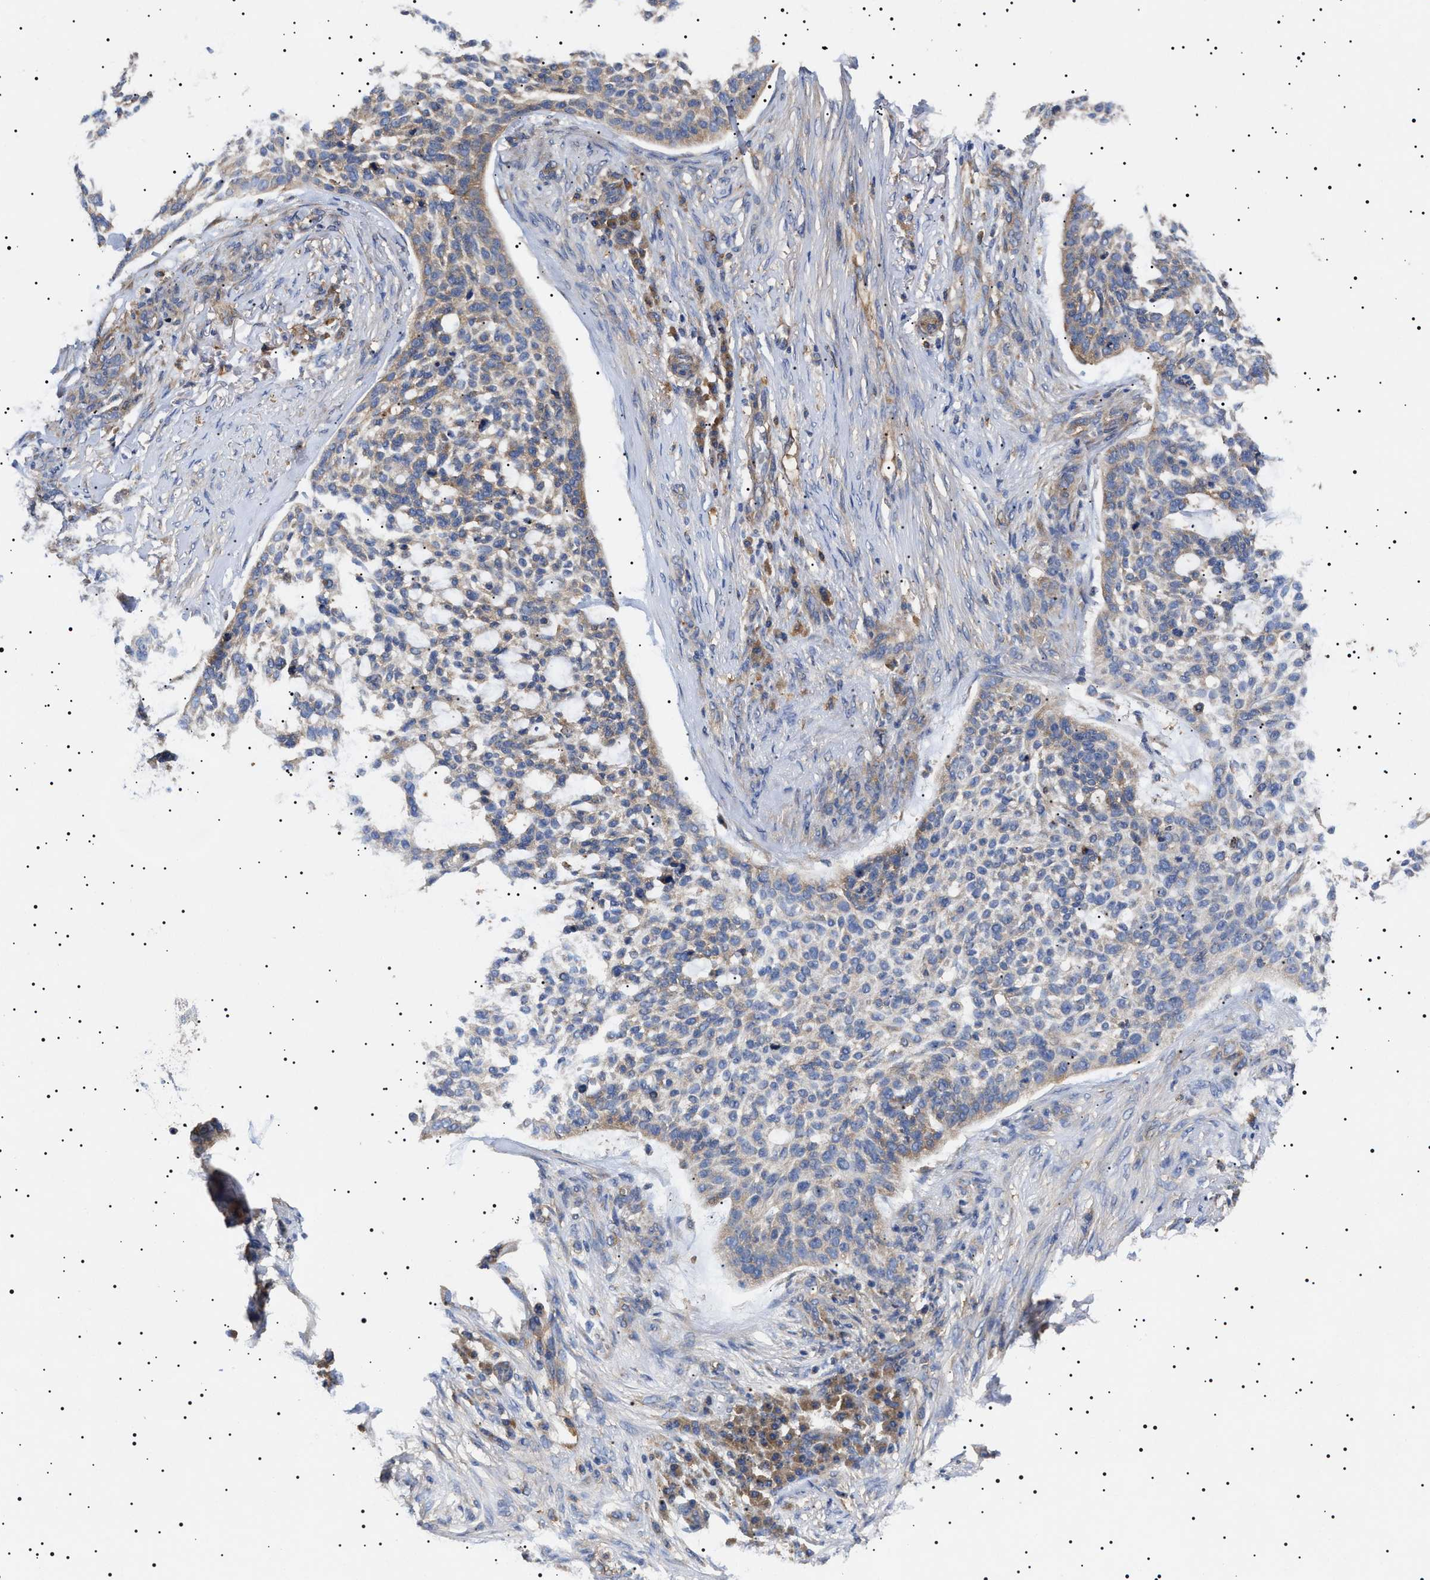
{"staining": {"intensity": "weak", "quantity": "25%-75%", "location": "cytoplasmic/membranous"}, "tissue": "skin cancer", "cell_type": "Tumor cells", "image_type": "cancer", "snomed": [{"axis": "morphology", "description": "Basal cell carcinoma"}, {"axis": "topography", "description": "Skin"}], "caption": "Skin cancer tissue reveals weak cytoplasmic/membranous positivity in approximately 25%-75% of tumor cells, visualized by immunohistochemistry.", "gene": "TPP2", "patient": {"sex": "female", "age": 64}}